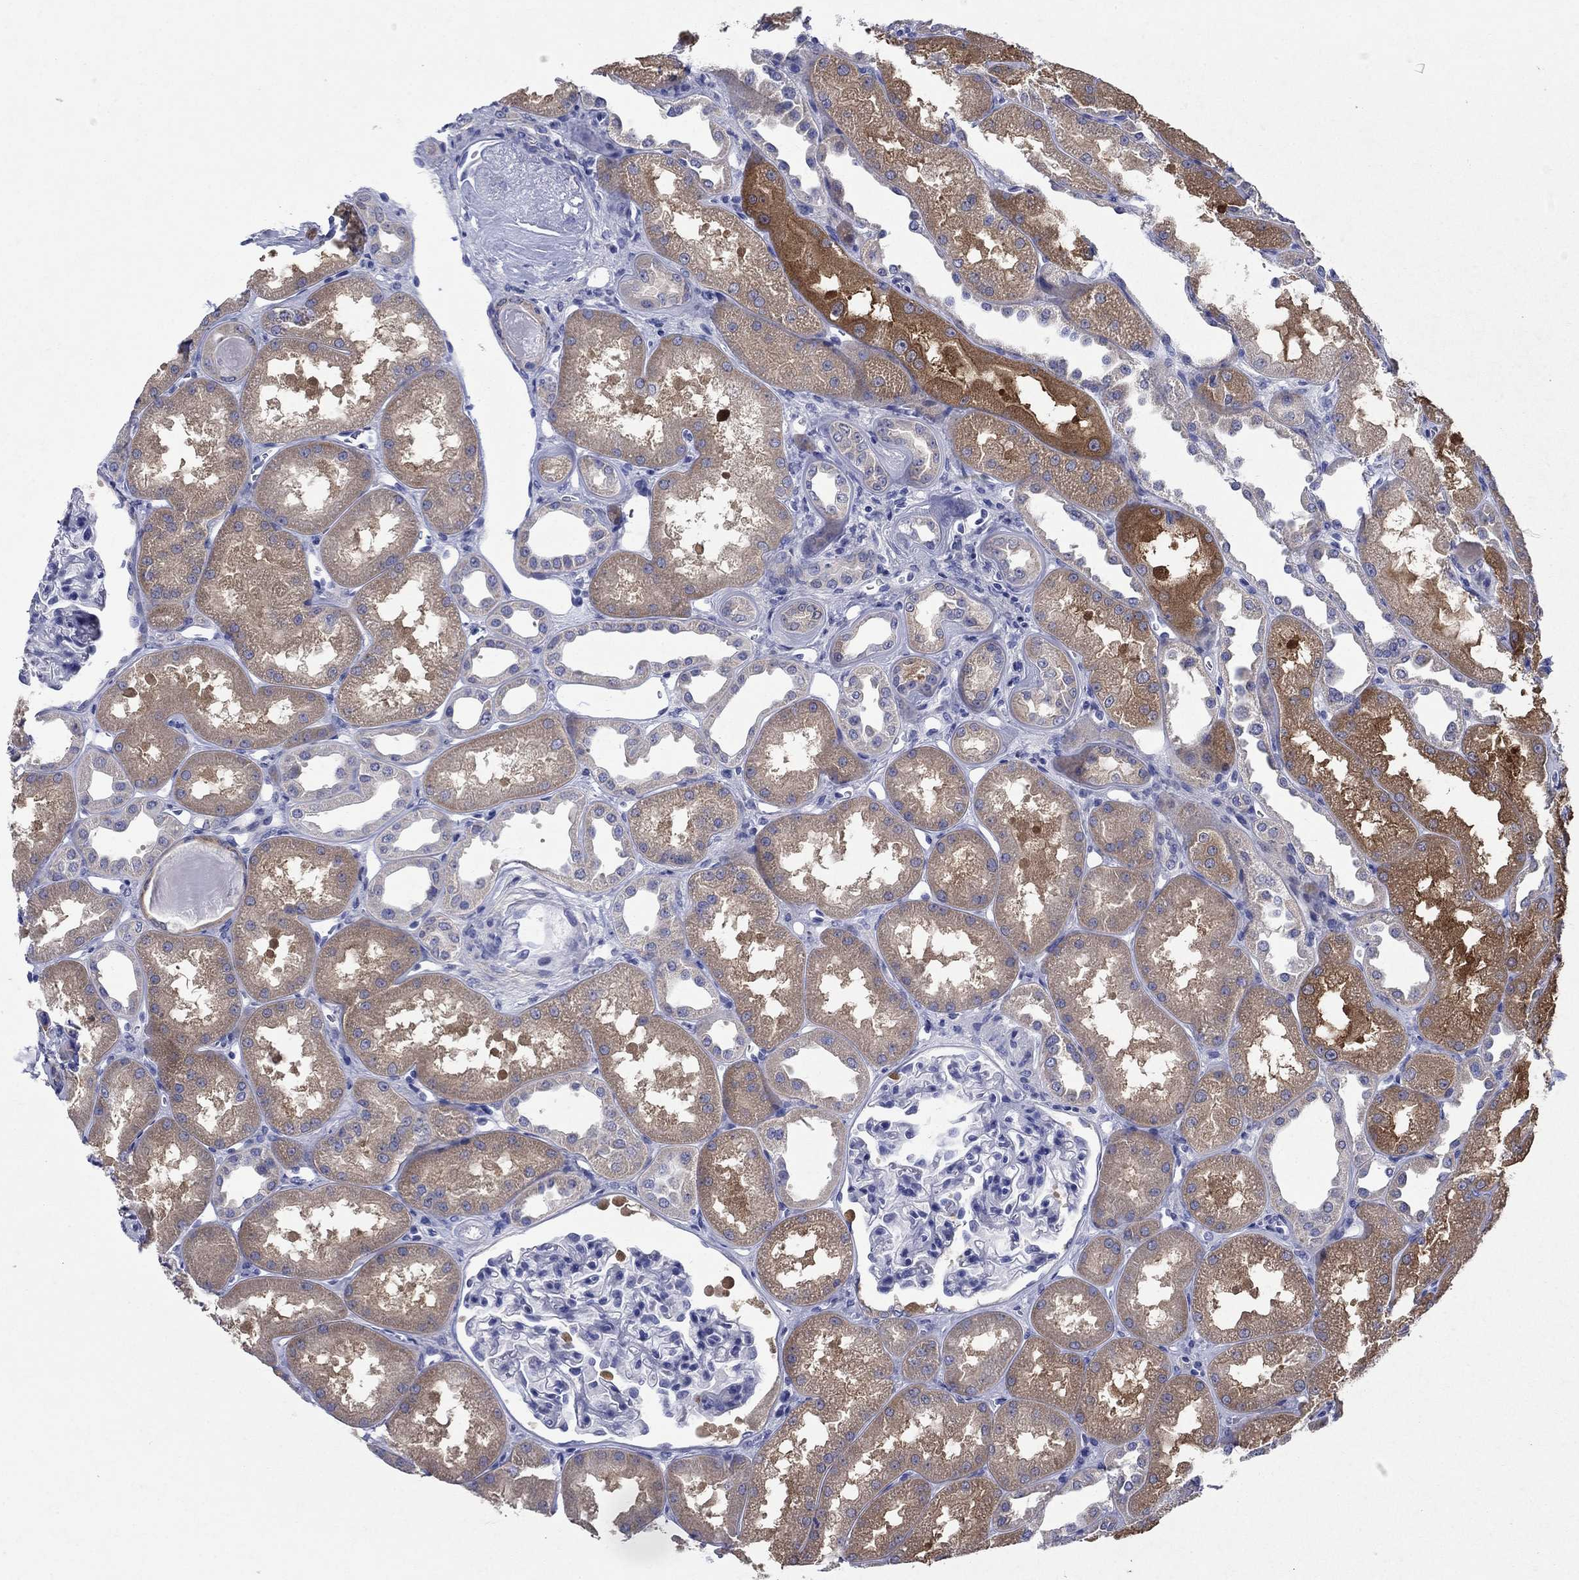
{"staining": {"intensity": "negative", "quantity": "none", "location": "none"}, "tissue": "kidney", "cell_type": "Cells in glomeruli", "image_type": "normal", "snomed": [{"axis": "morphology", "description": "Normal tissue, NOS"}, {"axis": "topography", "description": "Kidney"}], "caption": "High power microscopy image of an immunohistochemistry photomicrograph of unremarkable kidney, revealing no significant positivity in cells in glomeruli. The staining is performed using DAB brown chromogen with nuclei counter-stained in using hematoxylin.", "gene": "SULT2B1", "patient": {"sex": "male", "age": 61}}